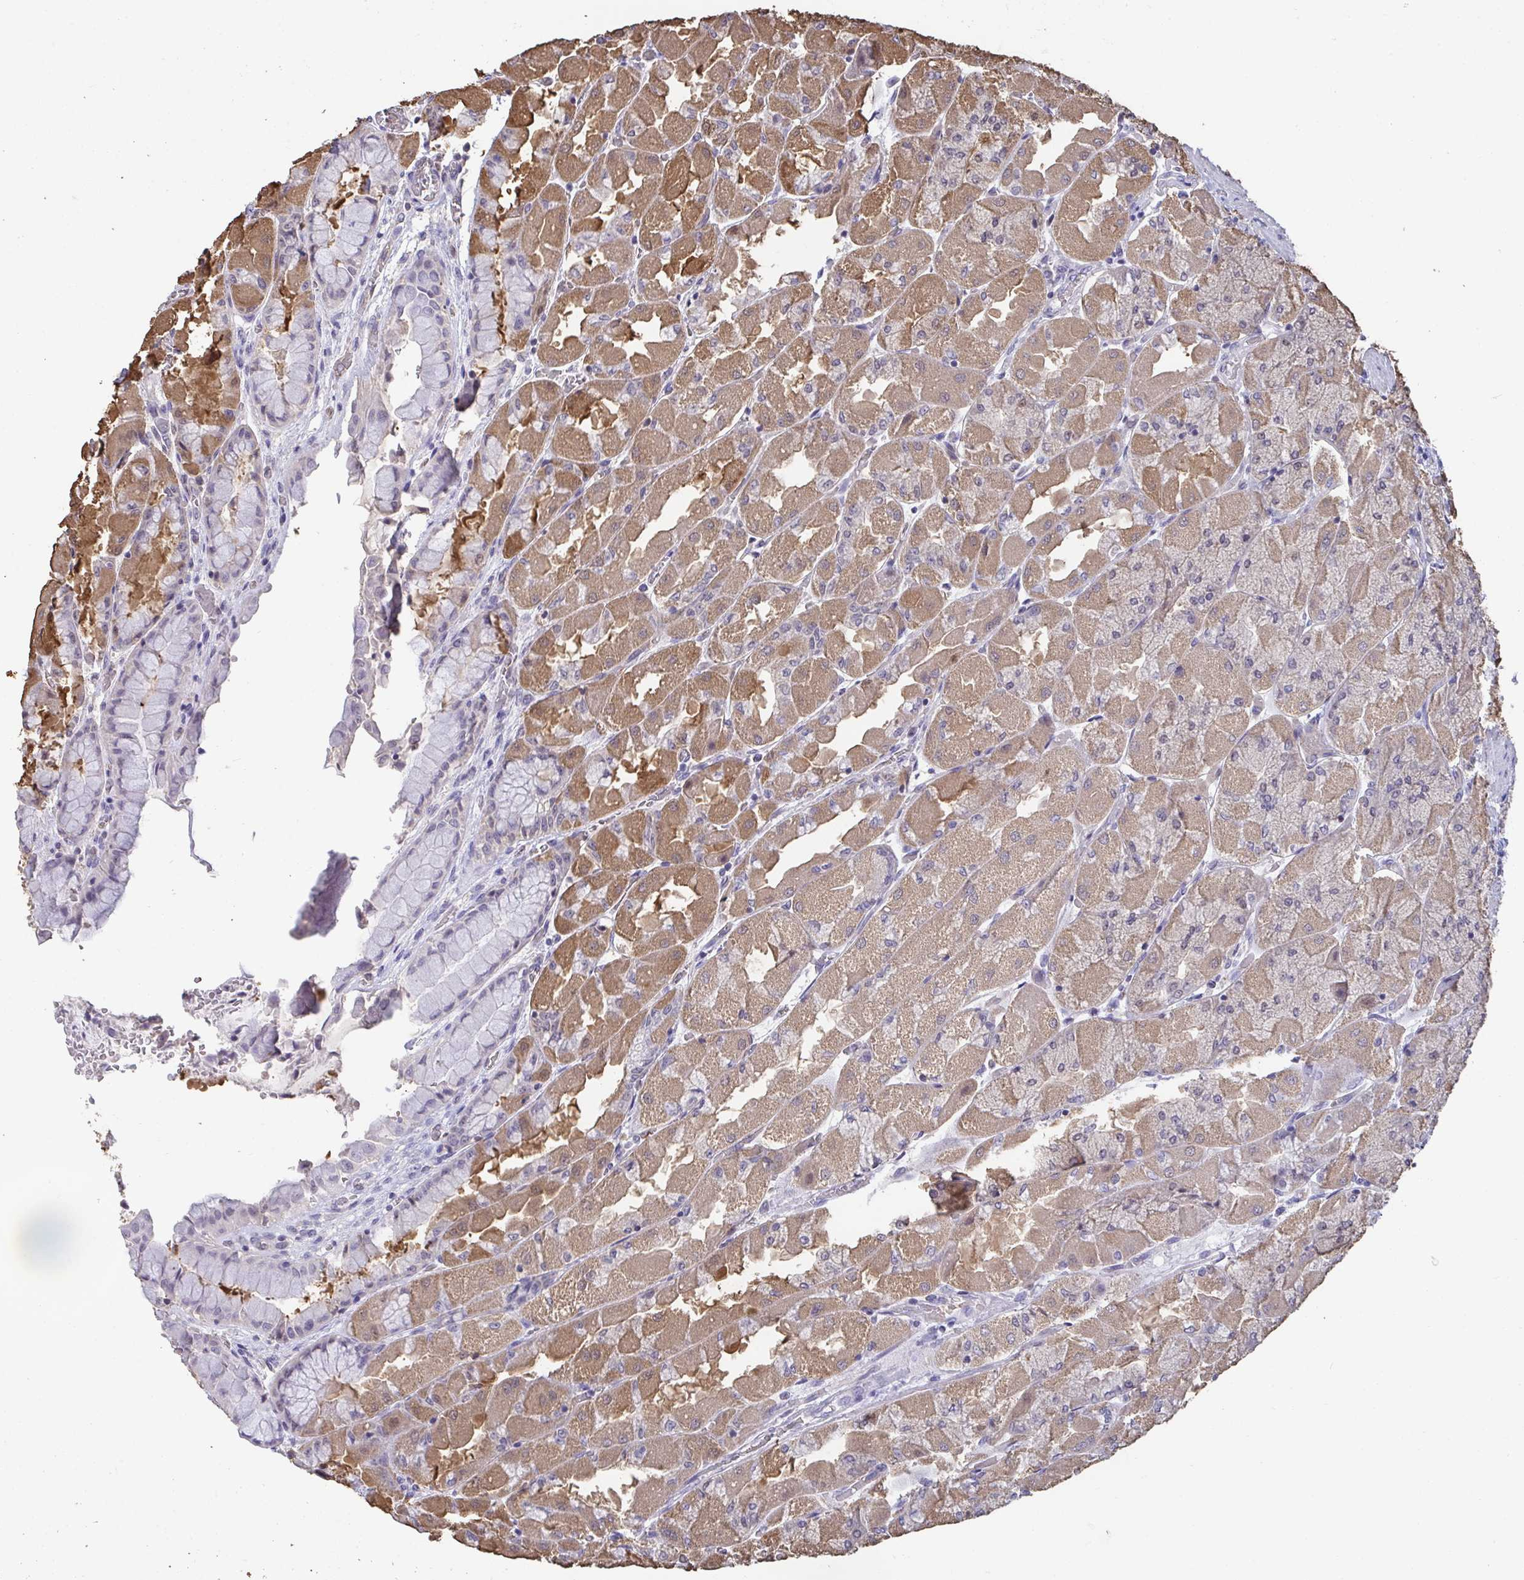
{"staining": {"intensity": "moderate", "quantity": "25%-75%", "location": "cytoplasmic/membranous,nuclear"}, "tissue": "stomach", "cell_type": "Glandular cells", "image_type": "normal", "snomed": [{"axis": "morphology", "description": "Normal tissue, NOS"}, {"axis": "topography", "description": "Stomach"}], "caption": "Protein staining of benign stomach demonstrates moderate cytoplasmic/membranous,nuclear staining in approximately 25%-75% of glandular cells. The protein is shown in brown color, while the nuclei are stained blue.", "gene": "SENP3", "patient": {"sex": "female", "age": 61}}